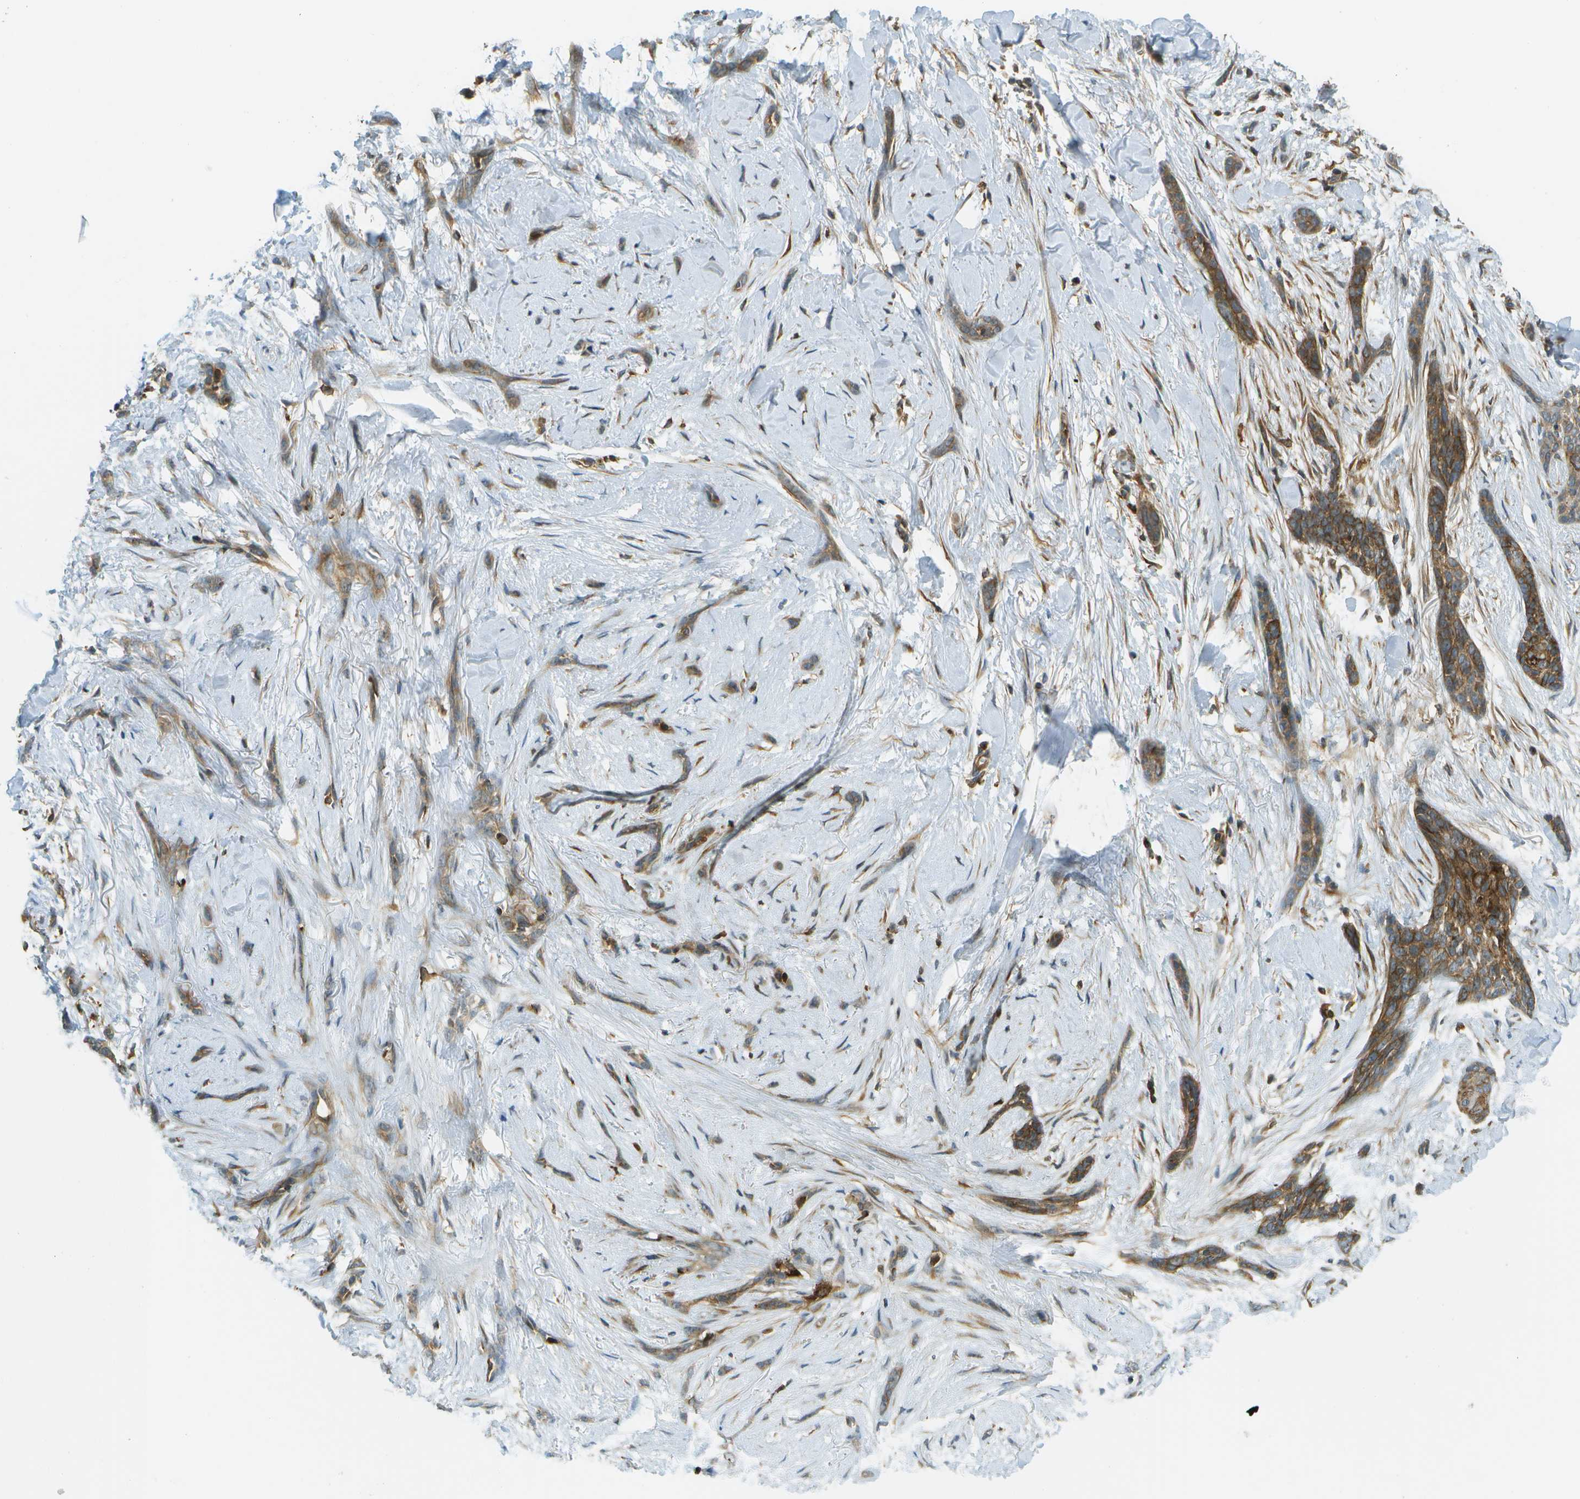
{"staining": {"intensity": "strong", "quantity": ">75%", "location": "cytoplasmic/membranous"}, "tissue": "skin cancer", "cell_type": "Tumor cells", "image_type": "cancer", "snomed": [{"axis": "morphology", "description": "Basal cell carcinoma"}, {"axis": "morphology", "description": "Adnexal tumor, benign"}, {"axis": "topography", "description": "Skin"}], "caption": "Tumor cells show high levels of strong cytoplasmic/membranous staining in about >75% of cells in skin cancer.", "gene": "TMTC1", "patient": {"sex": "female", "age": 42}}